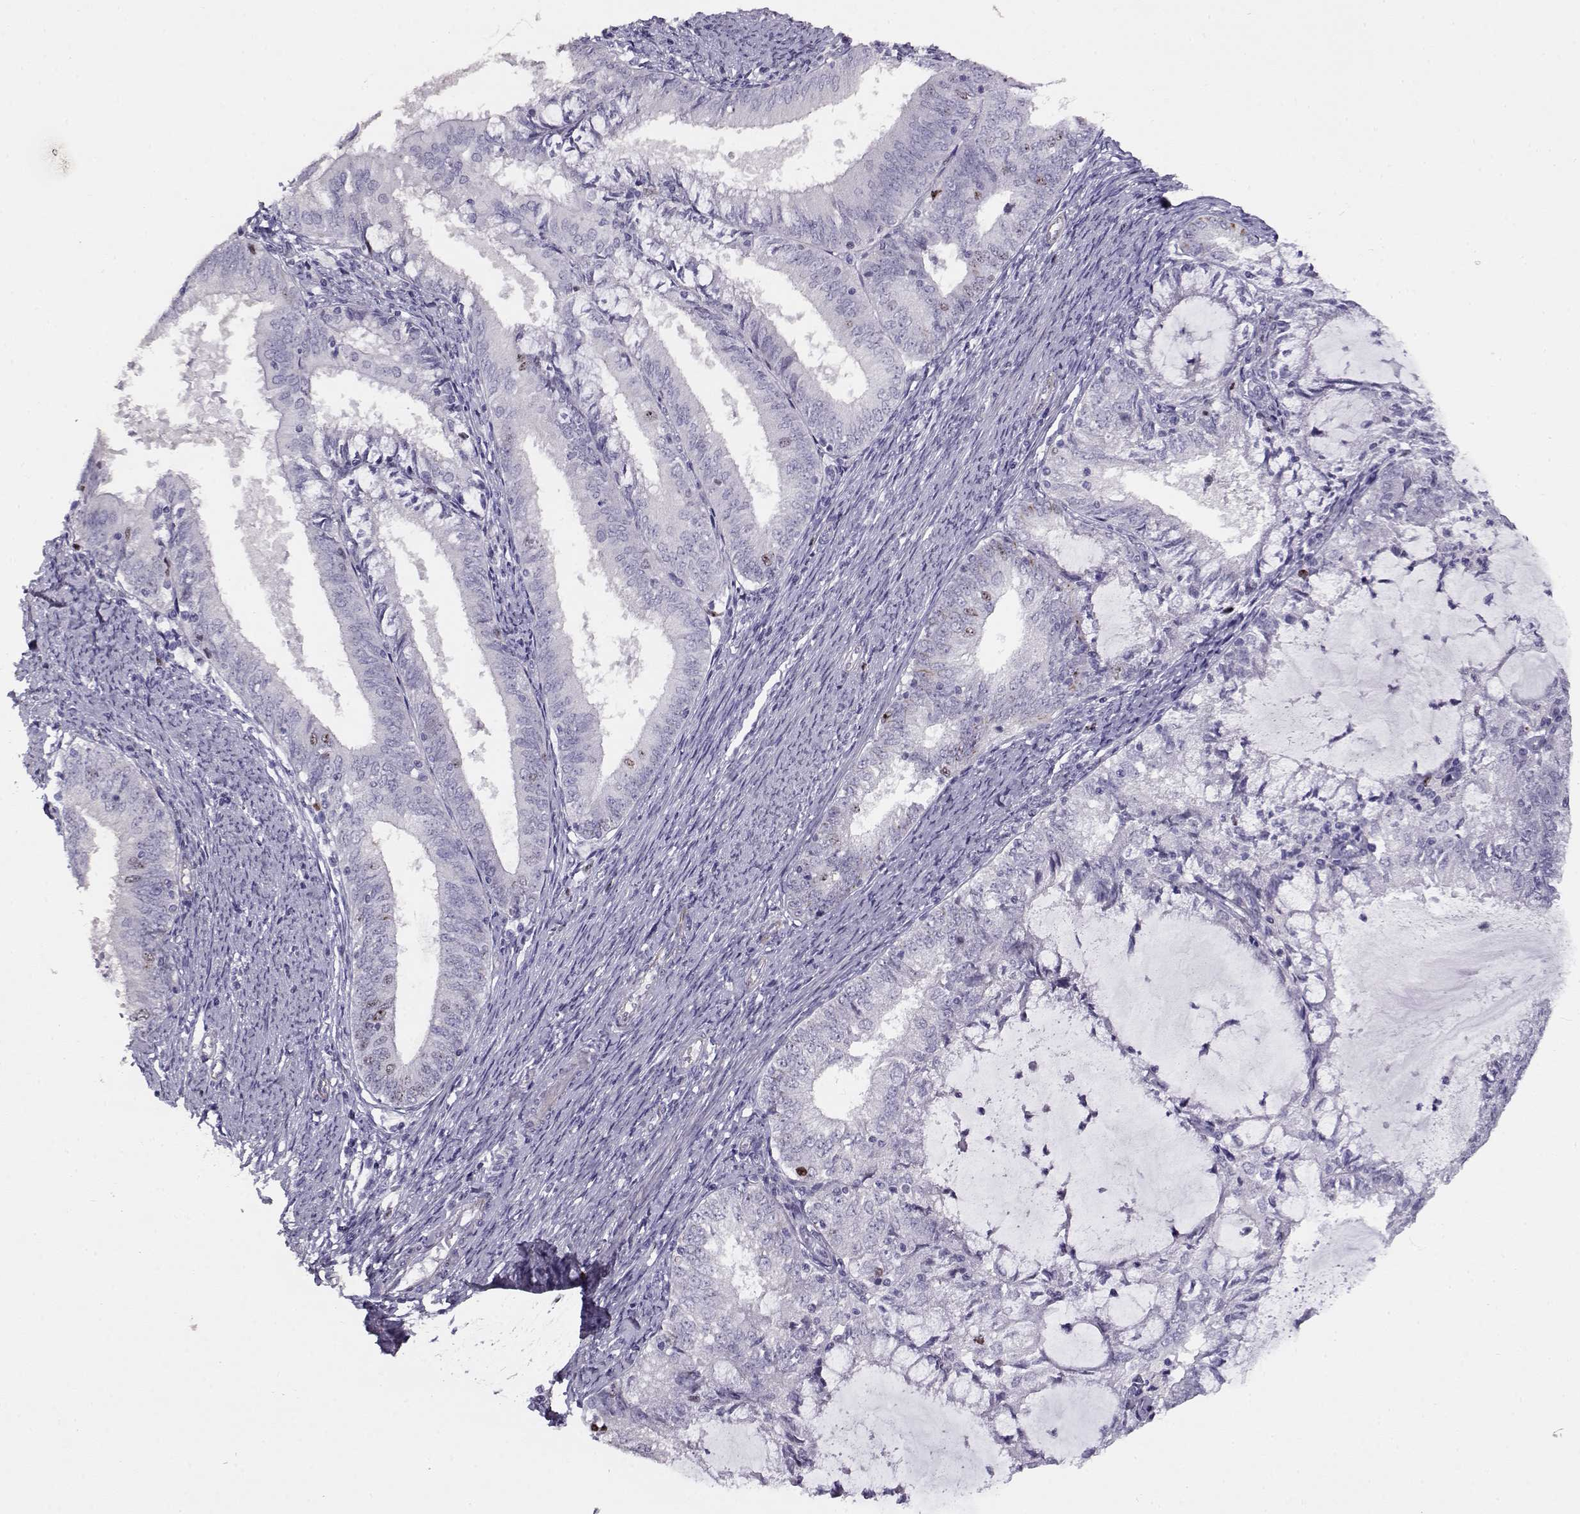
{"staining": {"intensity": "weak", "quantity": "<25%", "location": "nuclear"}, "tissue": "endometrial cancer", "cell_type": "Tumor cells", "image_type": "cancer", "snomed": [{"axis": "morphology", "description": "Adenocarcinoma, NOS"}, {"axis": "topography", "description": "Endometrium"}], "caption": "Tumor cells show no significant positivity in adenocarcinoma (endometrial).", "gene": "NPW", "patient": {"sex": "female", "age": 57}}